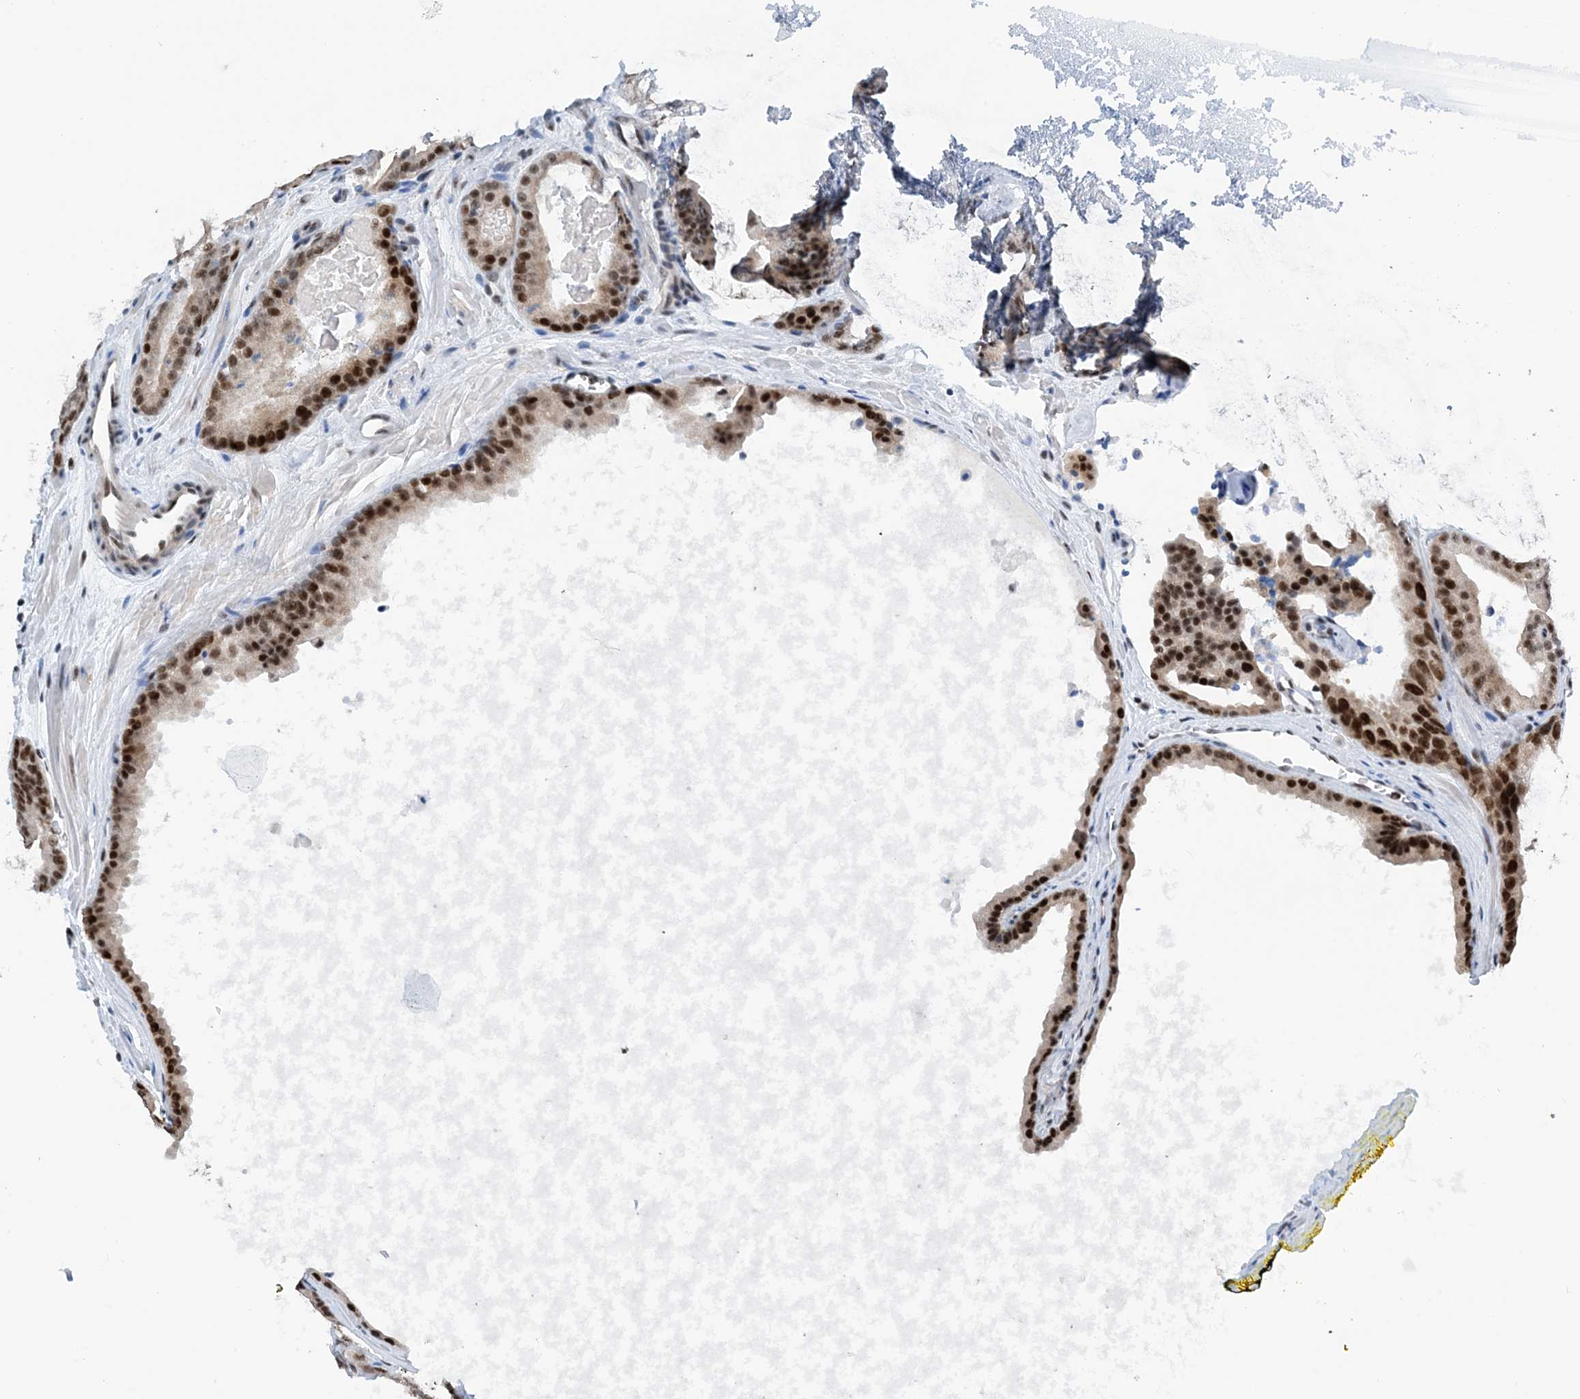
{"staining": {"intensity": "strong", "quantity": ">75%", "location": "nuclear"}, "tissue": "prostate cancer", "cell_type": "Tumor cells", "image_type": "cancer", "snomed": [{"axis": "morphology", "description": "Adenocarcinoma, High grade"}, {"axis": "topography", "description": "Prostate"}], "caption": "This is a histology image of IHC staining of prostate cancer, which shows strong positivity in the nuclear of tumor cells.", "gene": "HEMK1", "patient": {"sex": "male", "age": 57}}